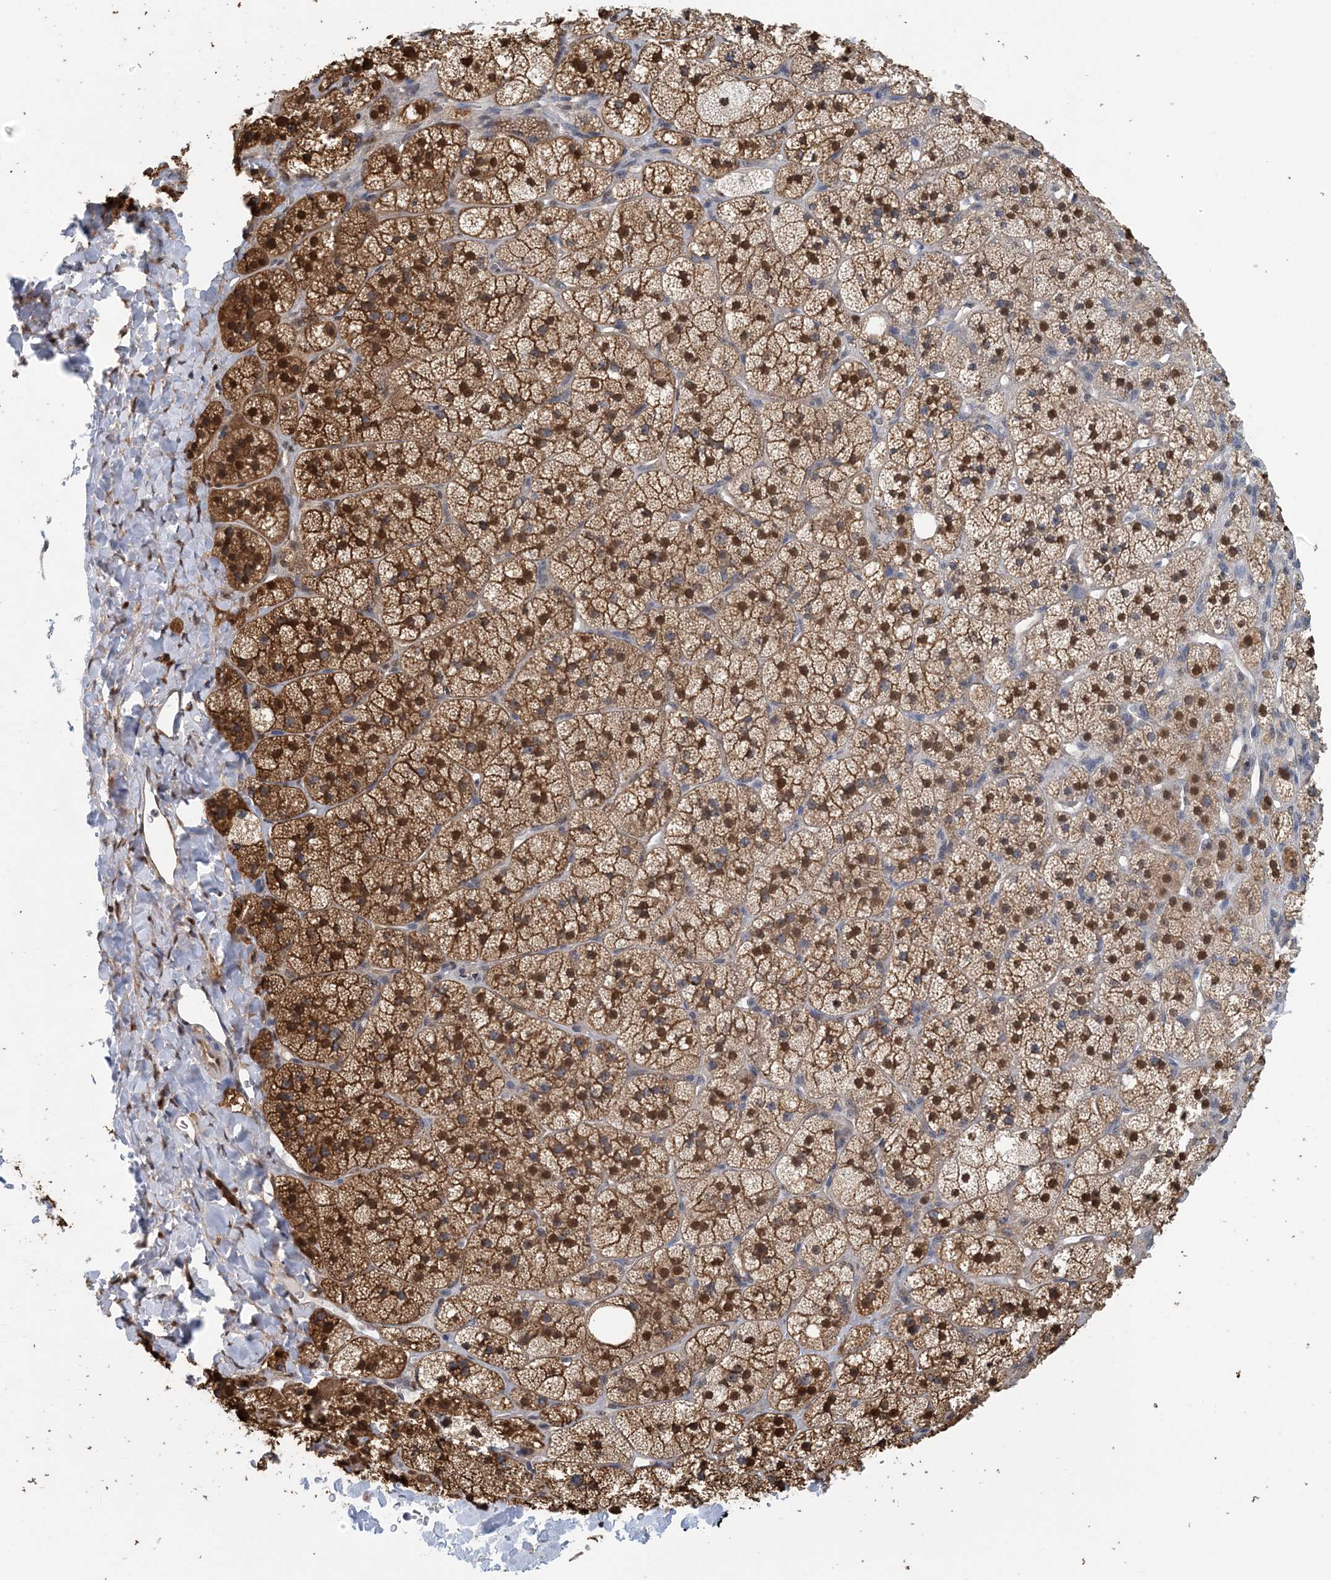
{"staining": {"intensity": "strong", "quantity": ">75%", "location": "cytoplasmic/membranous,nuclear"}, "tissue": "adrenal gland", "cell_type": "Glandular cells", "image_type": "normal", "snomed": [{"axis": "morphology", "description": "Normal tissue, NOS"}, {"axis": "topography", "description": "Adrenal gland"}], "caption": "Protein analysis of benign adrenal gland reveals strong cytoplasmic/membranous,nuclear positivity in approximately >75% of glandular cells.", "gene": "HIKESHI", "patient": {"sex": "male", "age": 61}}